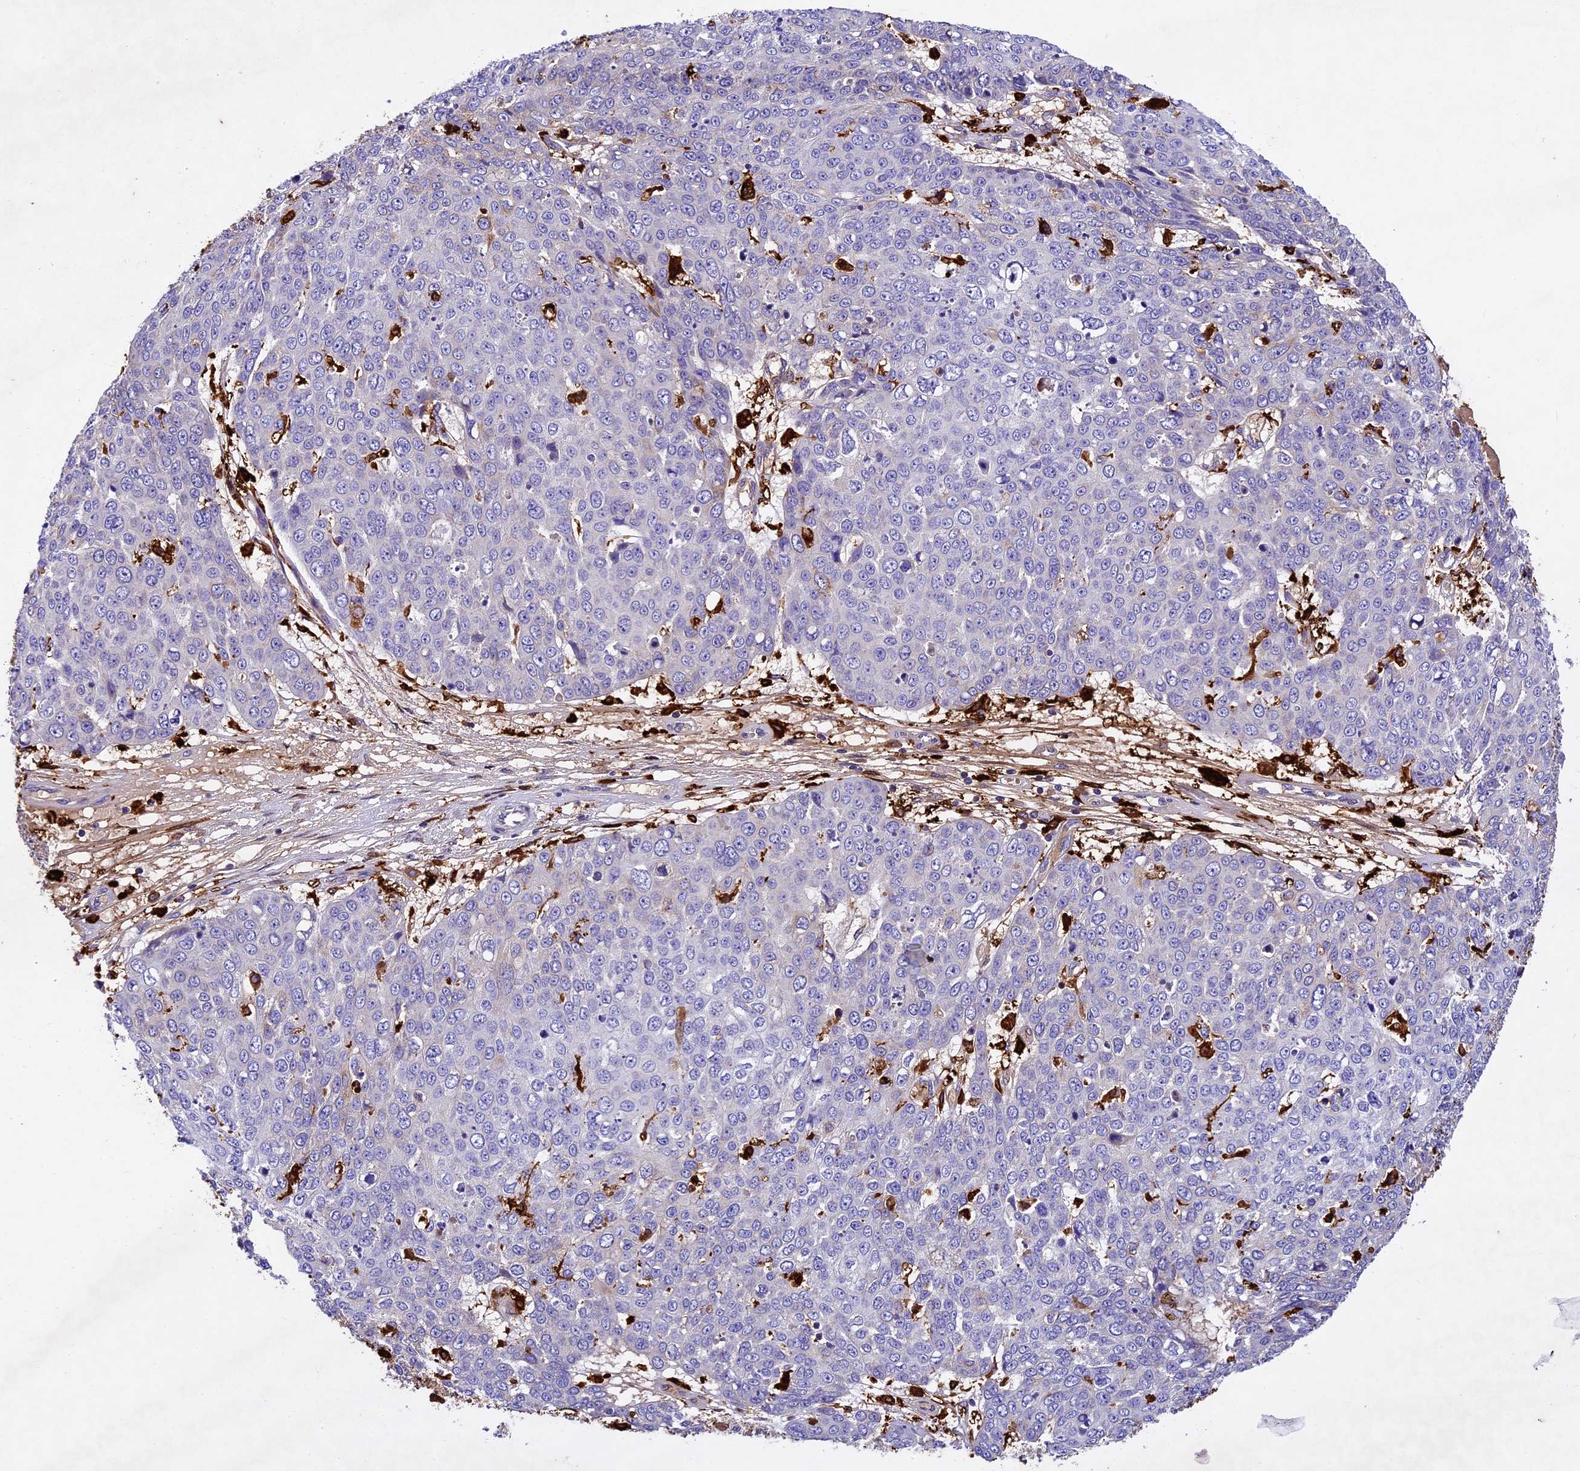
{"staining": {"intensity": "negative", "quantity": "none", "location": "none"}, "tissue": "skin cancer", "cell_type": "Tumor cells", "image_type": "cancer", "snomed": [{"axis": "morphology", "description": "Normal tissue, NOS"}, {"axis": "morphology", "description": "Squamous cell carcinoma, NOS"}, {"axis": "topography", "description": "Skin"}], "caption": "Immunohistochemical staining of human skin cancer (squamous cell carcinoma) demonstrates no significant positivity in tumor cells.", "gene": "CILP2", "patient": {"sex": "male", "age": 72}}